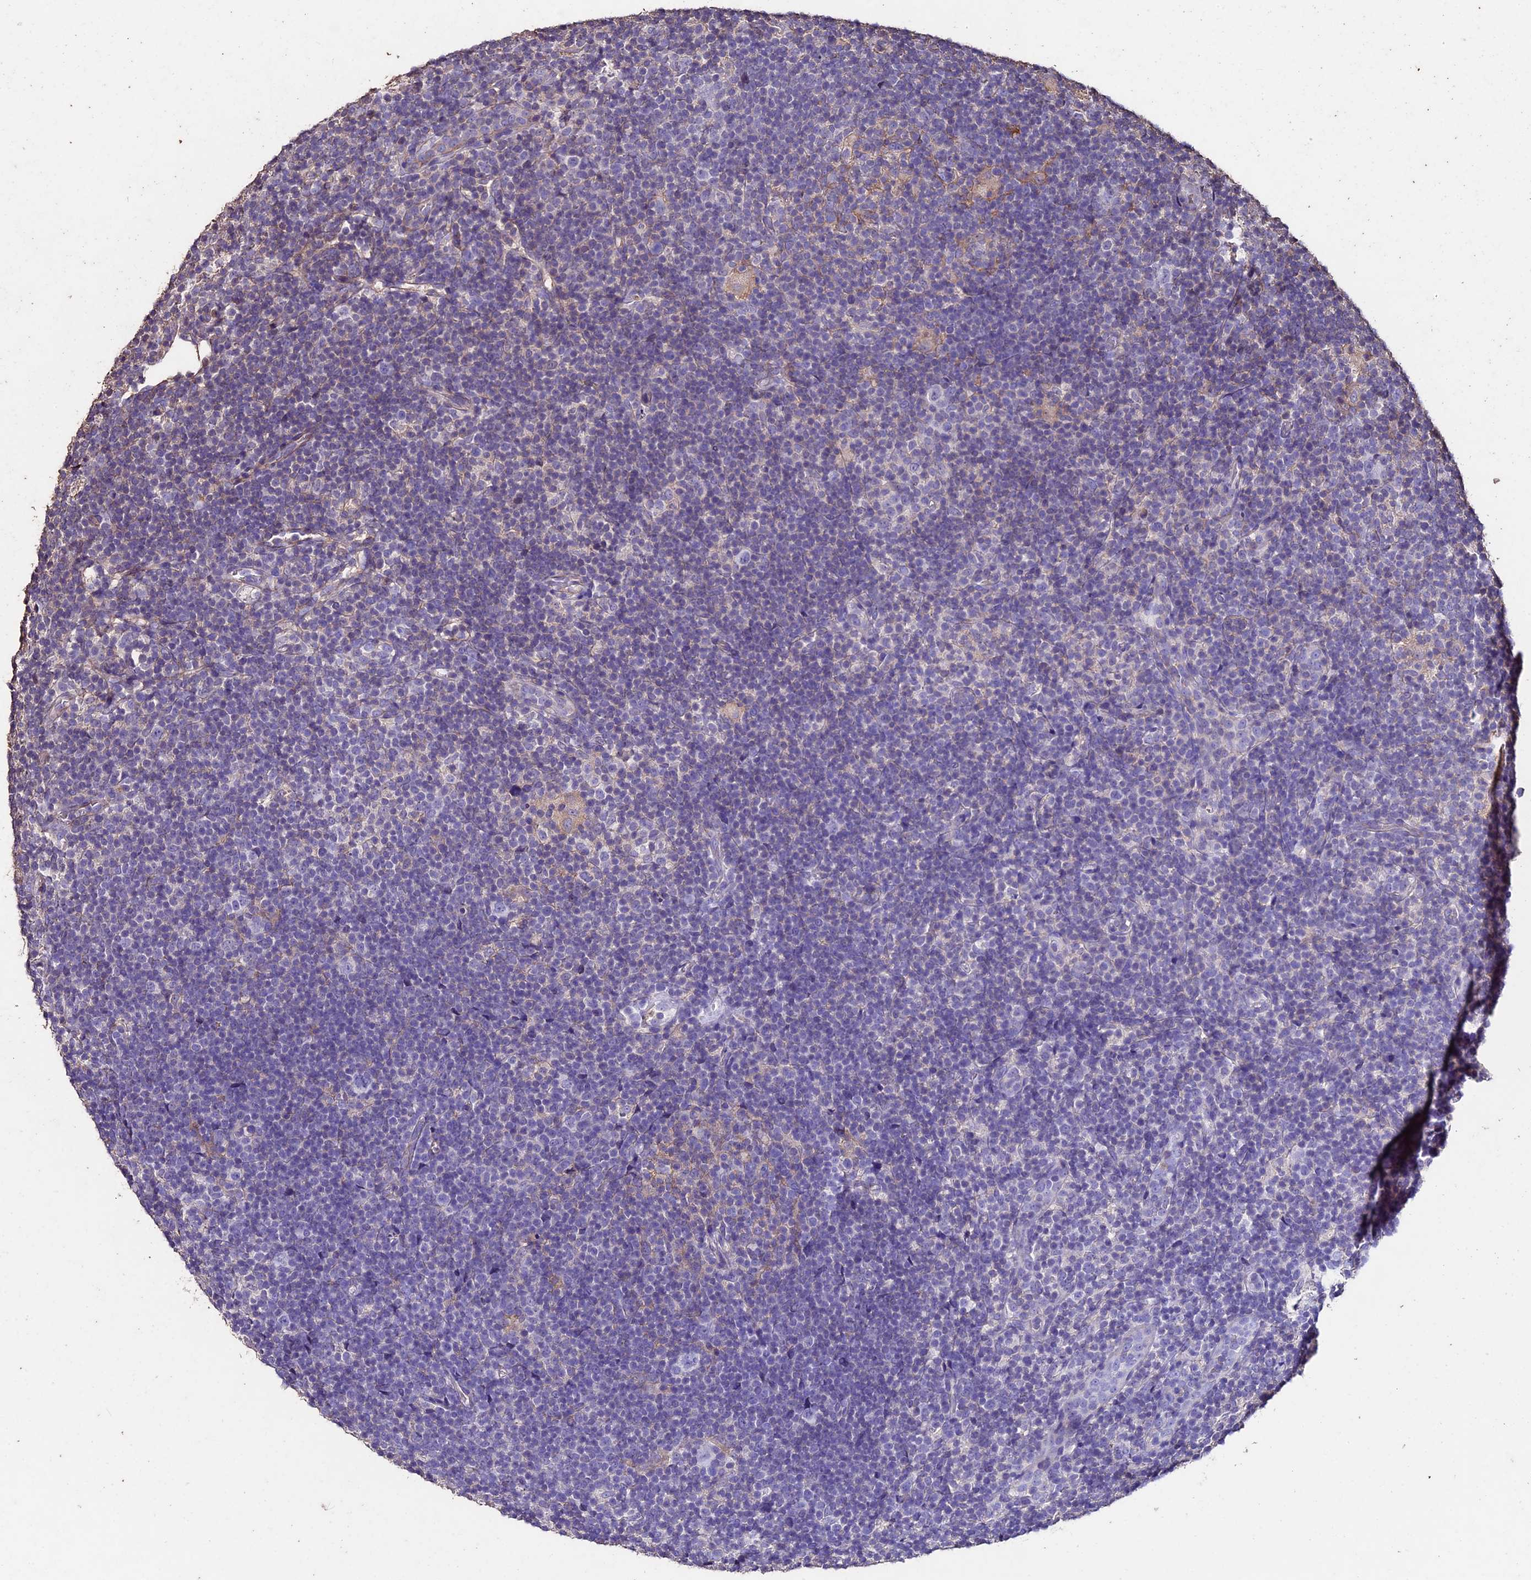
{"staining": {"intensity": "negative", "quantity": "none", "location": "none"}, "tissue": "lymphoma", "cell_type": "Tumor cells", "image_type": "cancer", "snomed": [{"axis": "morphology", "description": "Hodgkin's disease, NOS"}, {"axis": "topography", "description": "Lymph node"}], "caption": "Immunohistochemistry (IHC) micrograph of neoplastic tissue: human lymphoma stained with DAB (3,3'-diaminobenzidine) shows no significant protein expression in tumor cells.", "gene": "USB1", "patient": {"sex": "female", "age": 57}}